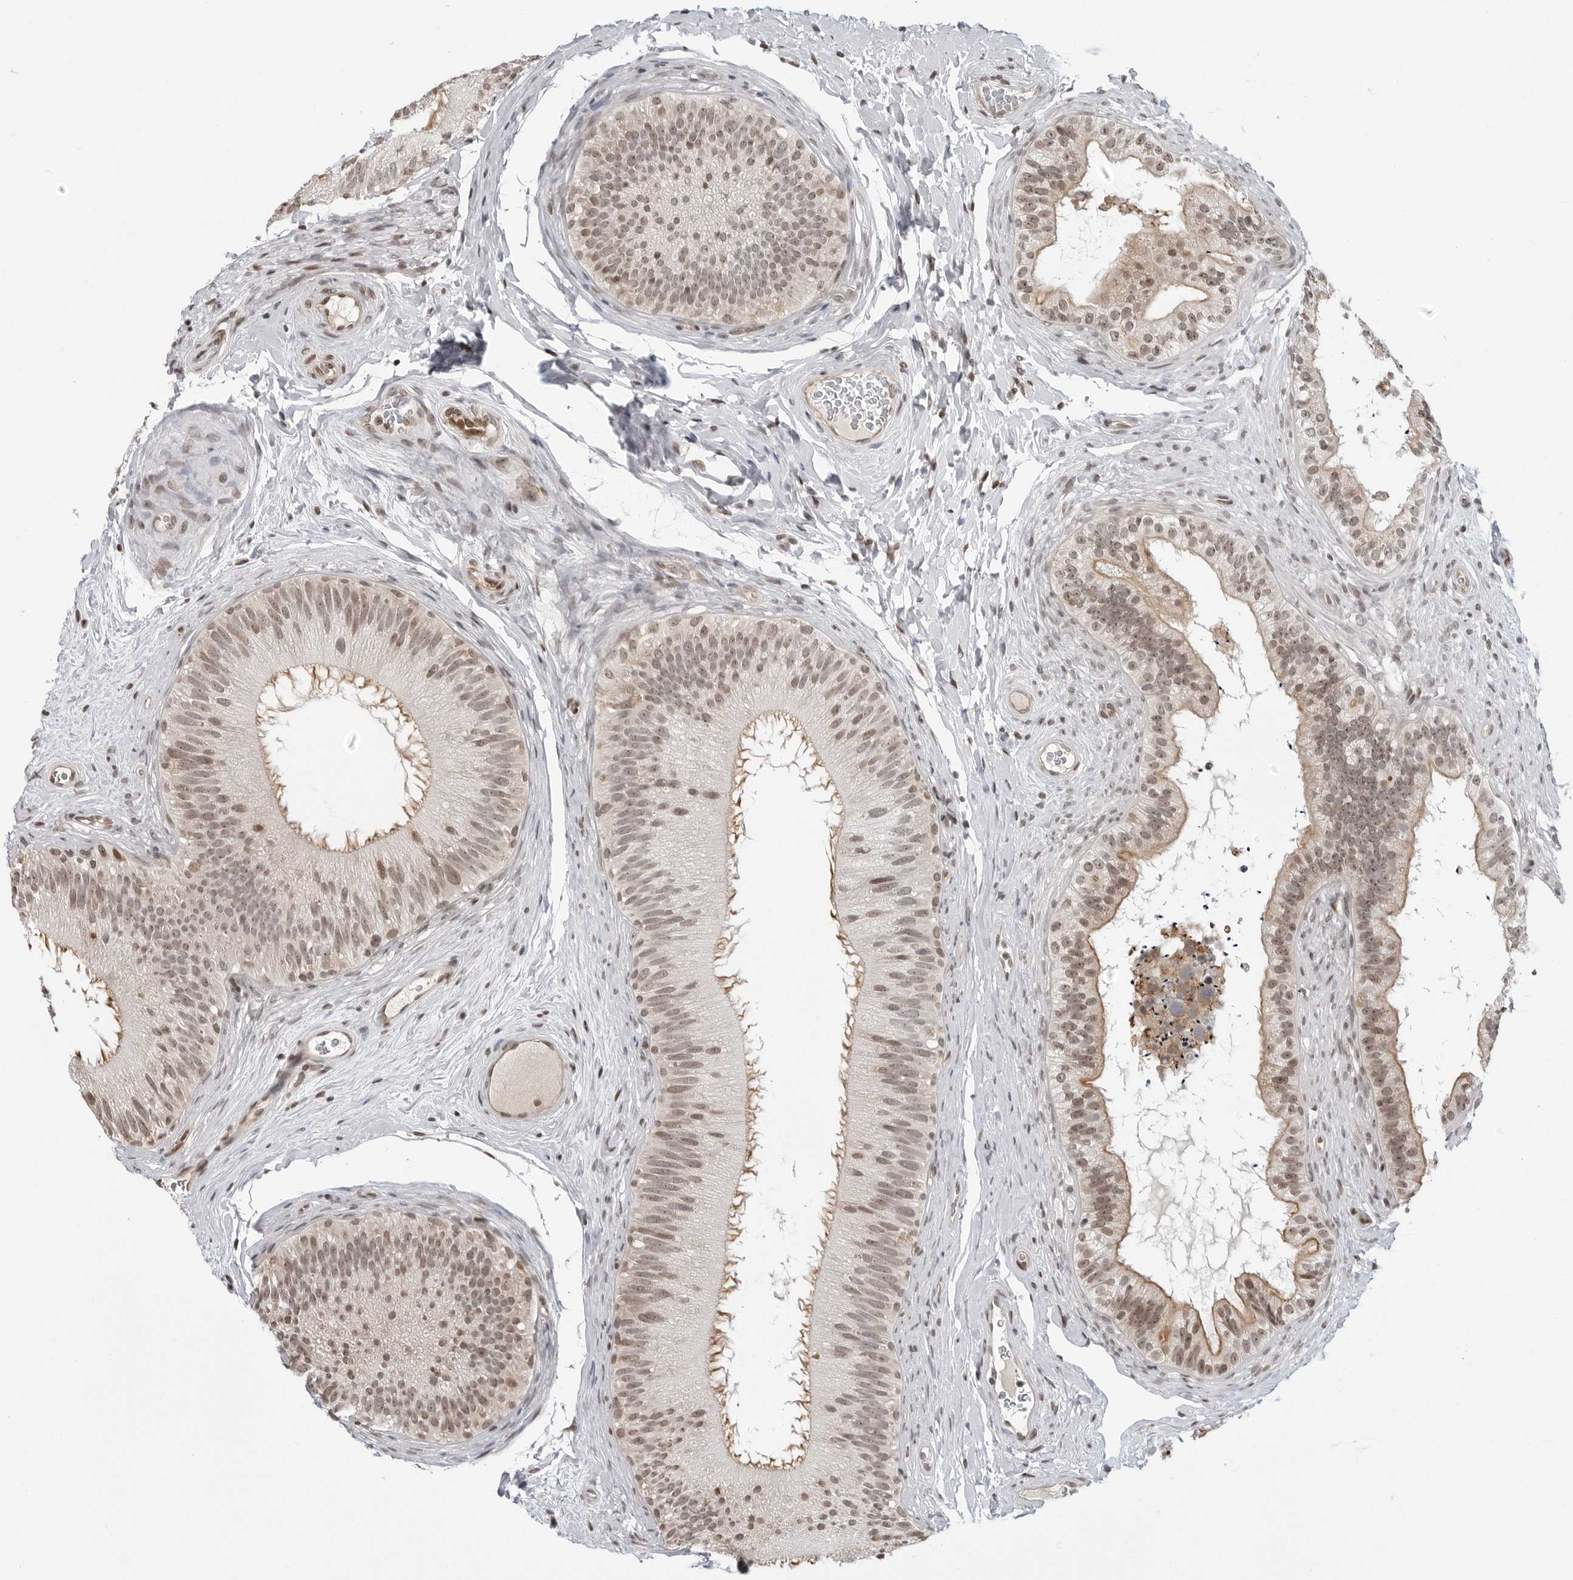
{"staining": {"intensity": "moderate", "quantity": "25%-75%", "location": "cytoplasmic/membranous,nuclear"}, "tissue": "epididymis", "cell_type": "Glandular cells", "image_type": "normal", "snomed": [{"axis": "morphology", "description": "Normal tissue, NOS"}, {"axis": "topography", "description": "Epididymis"}], "caption": "Glandular cells demonstrate moderate cytoplasmic/membranous,nuclear positivity in approximately 25%-75% of cells in benign epididymis.", "gene": "C8orf33", "patient": {"sex": "male", "age": 45}}